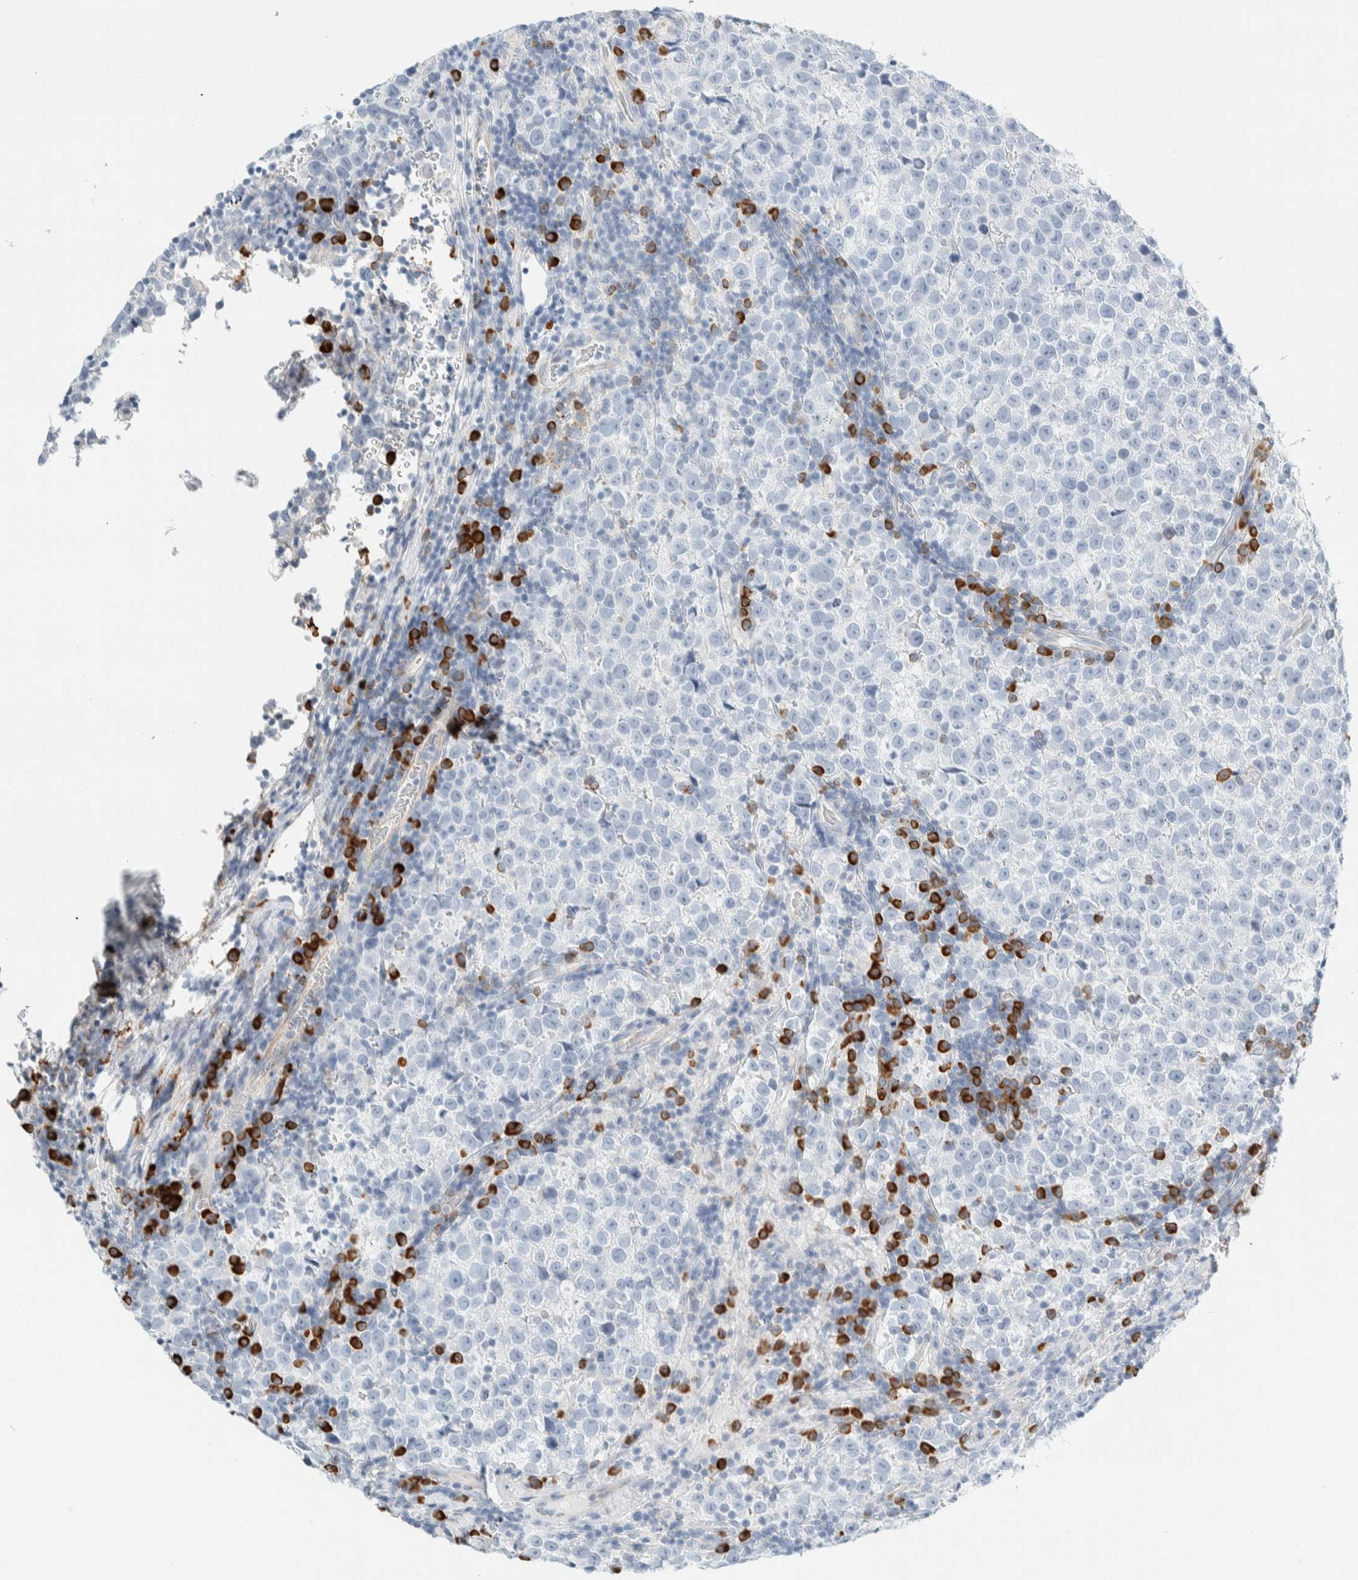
{"staining": {"intensity": "negative", "quantity": "none", "location": "none"}, "tissue": "testis cancer", "cell_type": "Tumor cells", "image_type": "cancer", "snomed": [{"axis": "morphology", "description": "Normal tissue, NOS"}, {"axis": "morphology", "description": "Seminoma, NOS"}, {"axis": "topography", "description": "Testis"}], "caption": "Immunohistochemistry (IHC) of testis cancer reveals no expression in tumor cells.", "gene": "ARHGAP27", "patient": {"sex": "male", "age": 43}}